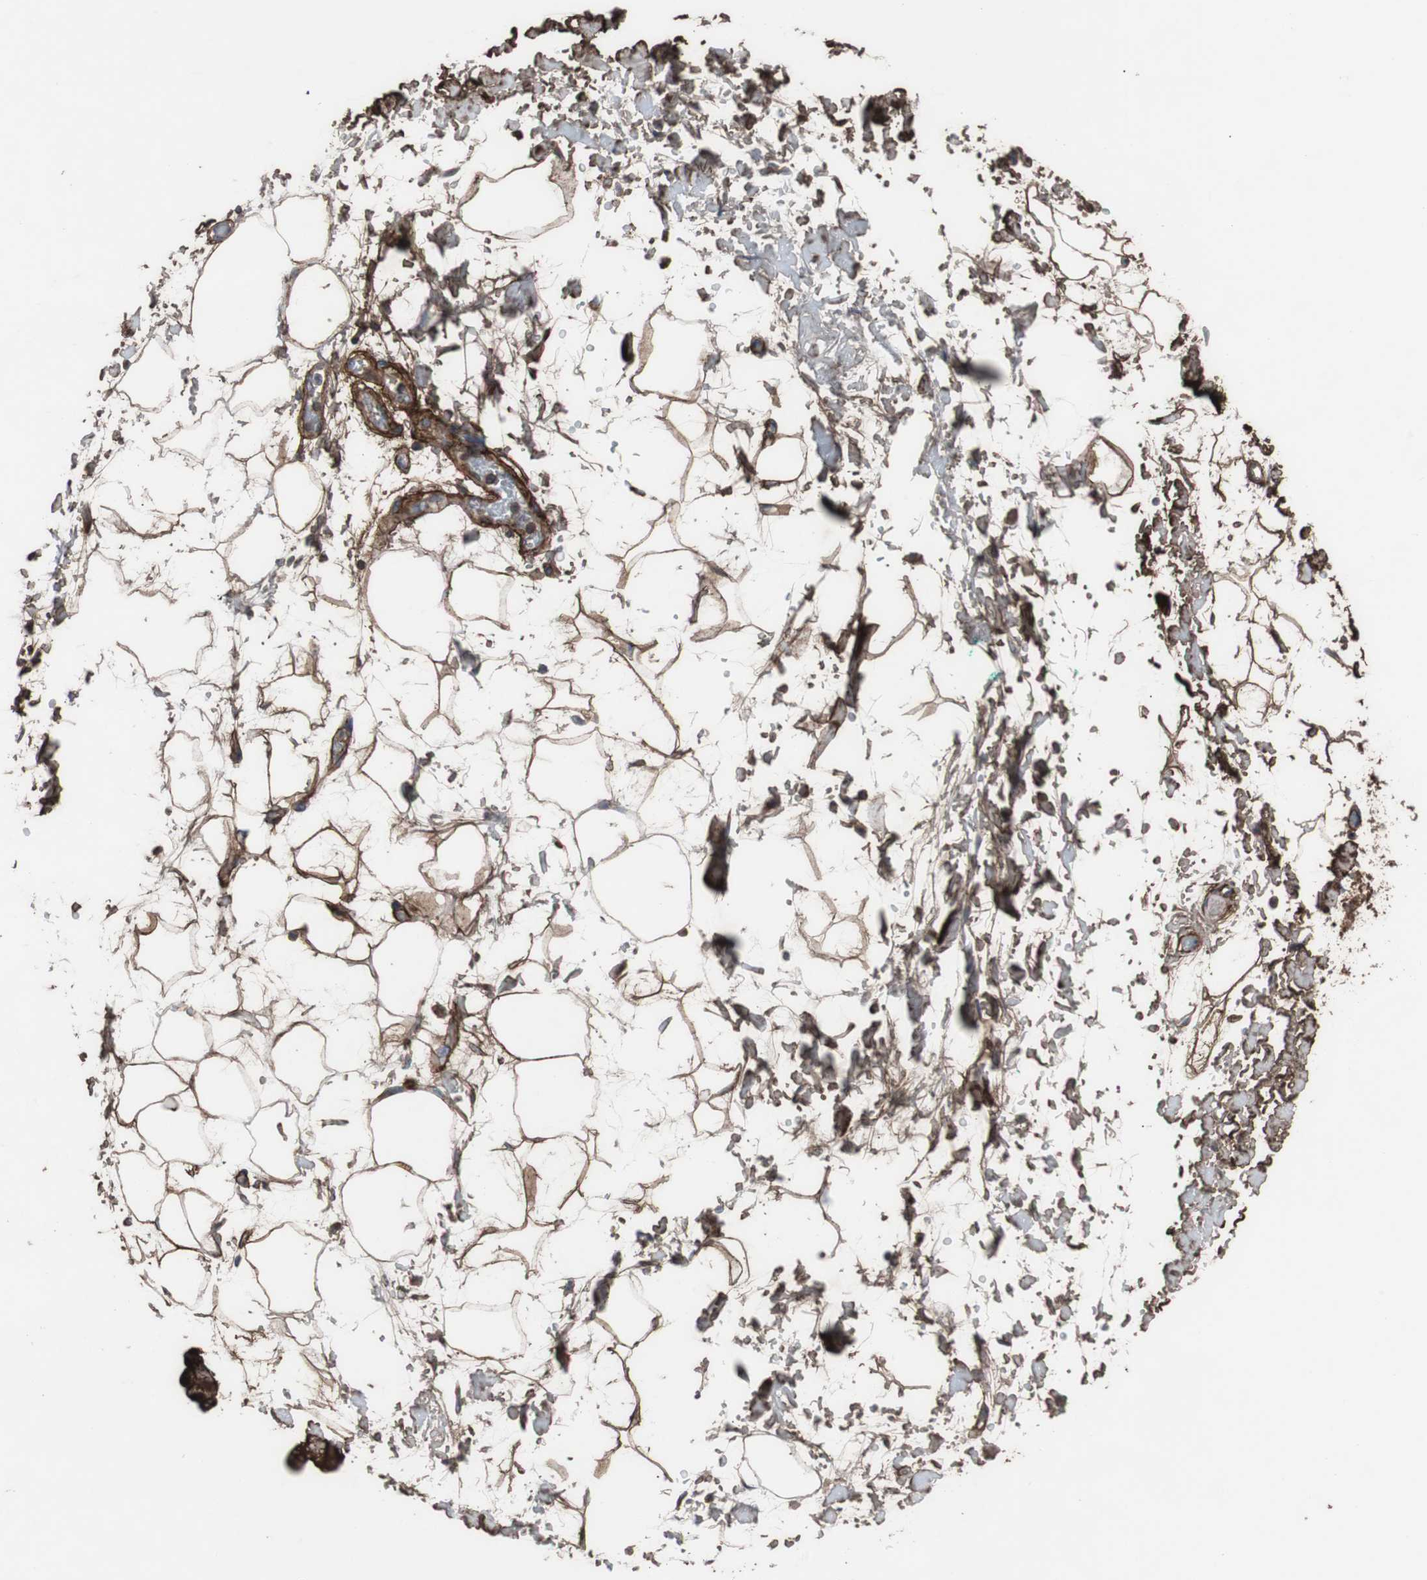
{"staining": {"intensity": "strong", "quantity": ">75%", "location": "cytoplasmic/membranous"}, "tissue": "adipose tissue", "cell_type": "Adipocytes", "image_type": "normal", "snomed": [{"axis": "morphology", "description": "Normal tissue, NOS"}, {"axis": "topography", "description": "Soft tissue"}], "caption": "Immunohistochemical staining of normal human adipose tissue shows strong cytoplasmic/membranous protein expression in about >75% of adipocytes. (IHC, brightfield microscopy, high magnification).", "gene": "COL6A2", "patient": {"sex": "male", "age": 72}}